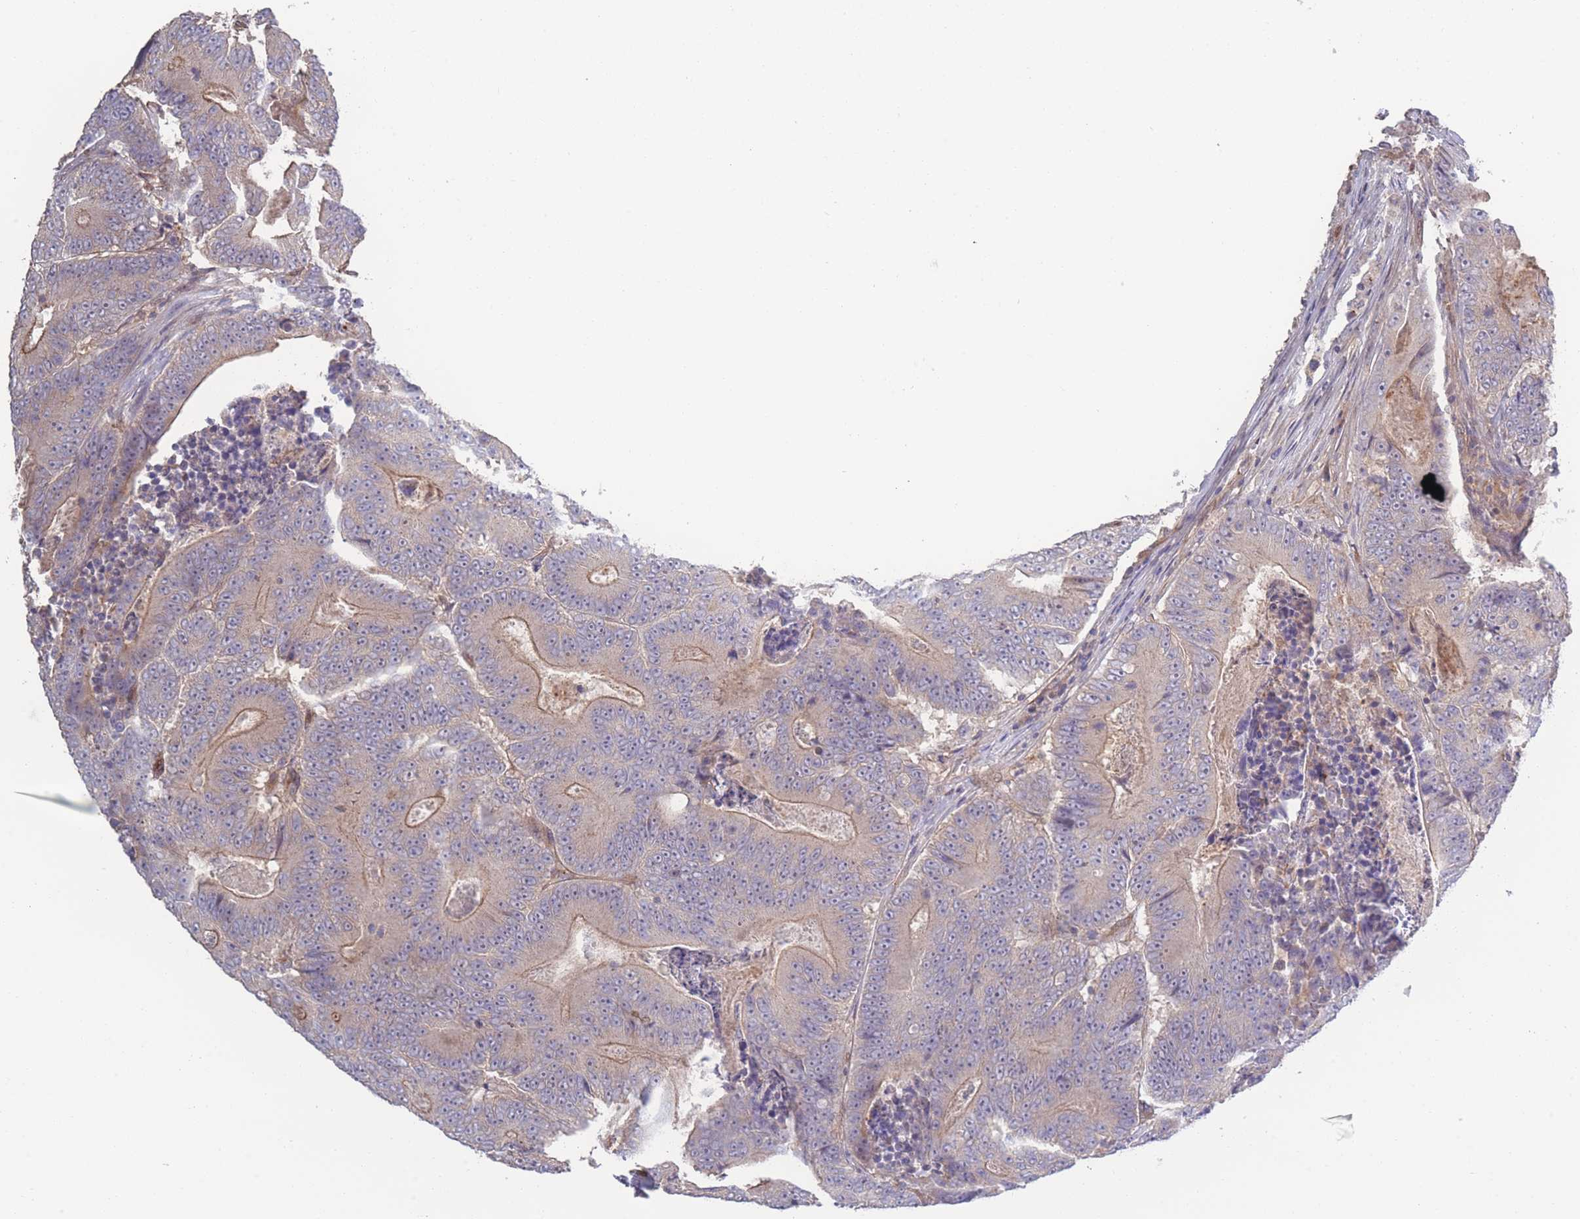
{"staining": {"intensity": "moderate", "quantity": "25%-75%", "location": "cytoplasmic/membranous"}, "tissue": "colorectal cancer", "cell_type": "Tumor cells", "image_type": "cancer", "snomed": [{"axis": "morphology", "description": "Adenocarcinoma, NOS"}, {"axis": "topography", "description": "Colon"}], "caption": "Immunohistochemistry (IHC) image of human colorectal cancer stained for a protein (brown), which exhibits medium levels of moderate cytoplasmic/membranous positivity in approximately 25%-75% of tumor cells.", "gene": "STEAP3", "patient": {"sex": "male", "age": 83}}